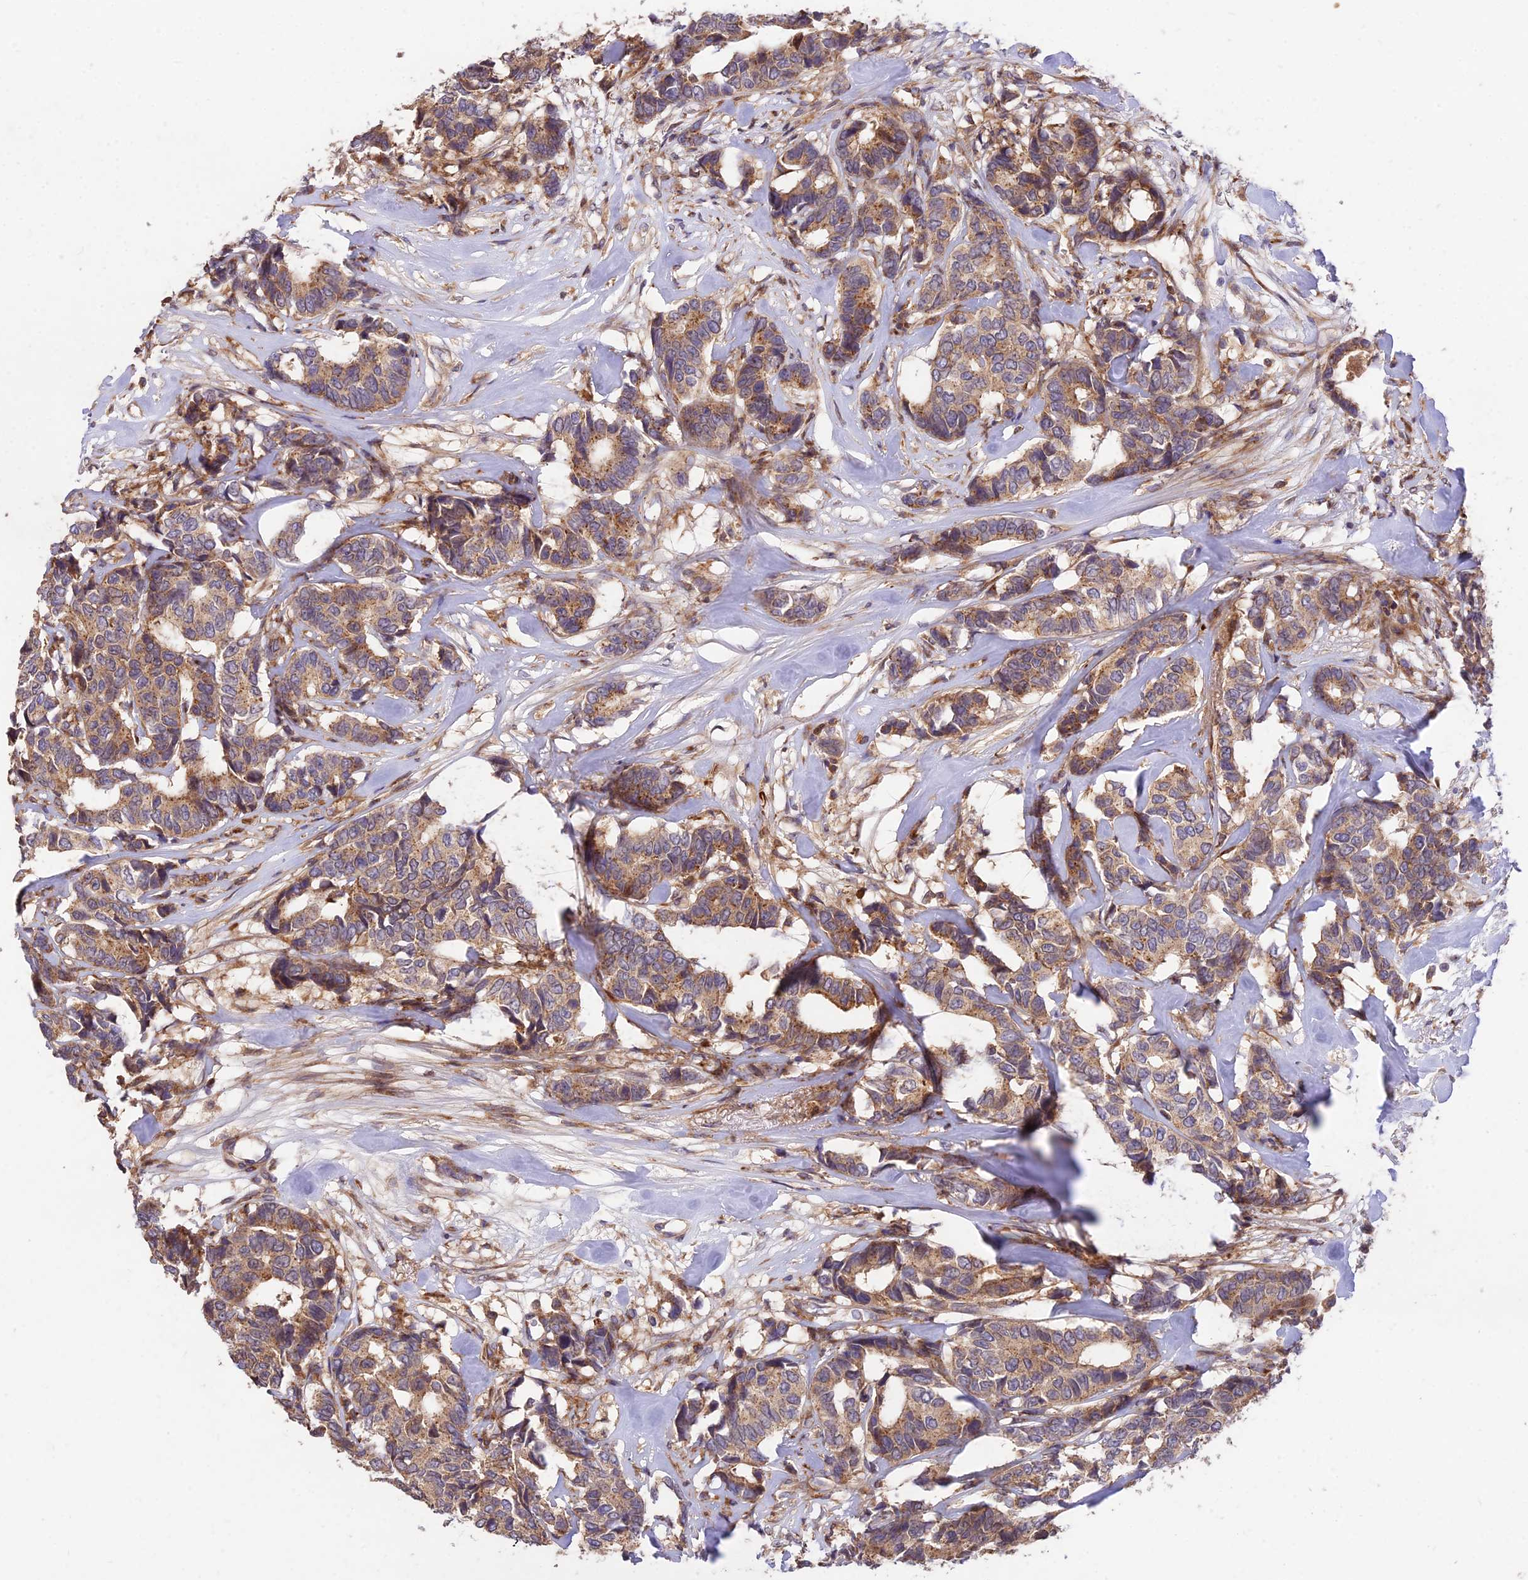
{"staining": {"intensity": "moderate", "quantity": ">75%", "location": "cytoplasmic/membranous"}, "tissue": "breast cancer", "cell_type": "Tumor cells", "image_type": "cancer", "snomed": [{"axis": "morphology", "description": "Duct carcinoma"}, {"axis": "topography", "description": "Breast"}], "caption": "This is a photomicrograph of immunohistochemistry staining of intraductal carcinoma (breast), which shows moderate expression in the cytoplasmic/membranous of tumor cells.", "gene": "ROCK1", "patient": {"sex": "female", "age": 87}}